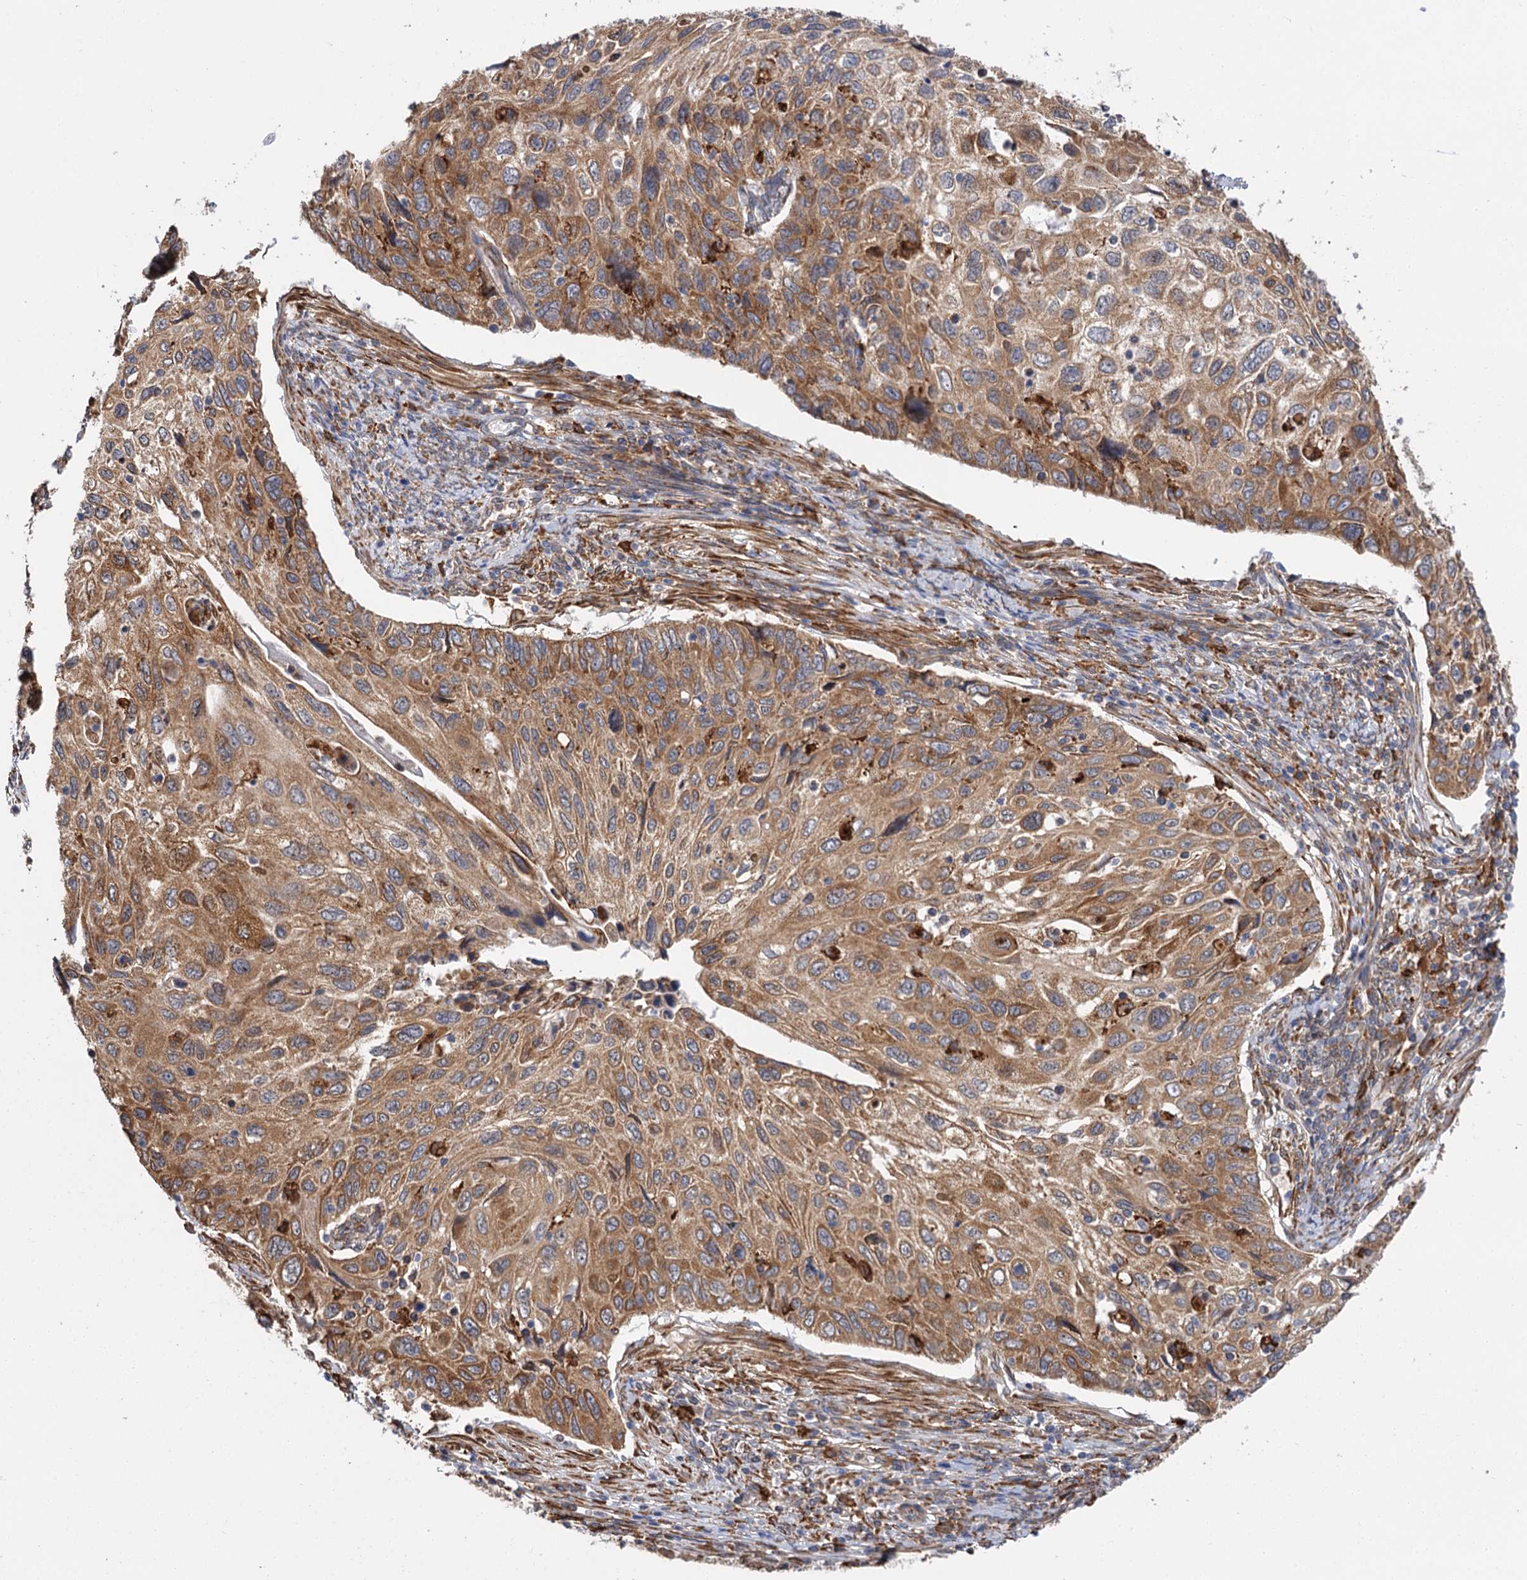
{"staining": {"intensity": "moderate", "quantity": ">75%", "location": "cytoplasmic/membranous"}, "tissue": "cervical cancer", "cell_type": "Tumor cells", "image_type": "cancer", "snomed": [{"axis": "morphology", "description": "Squamous cell carcinoma, NOS"}, {"axis": "topography", "description": "Cervix"}], "caption": "This micrograph displays immunohistochemistry (IHC) staining of human cervical squamous cell carcinoma, with medium moderate cytoplasmic/membranous staining in approximately >75% of tumor cells.", "gene": "PPIP5K2", "patient": {"sex": "female", "age": 70}}